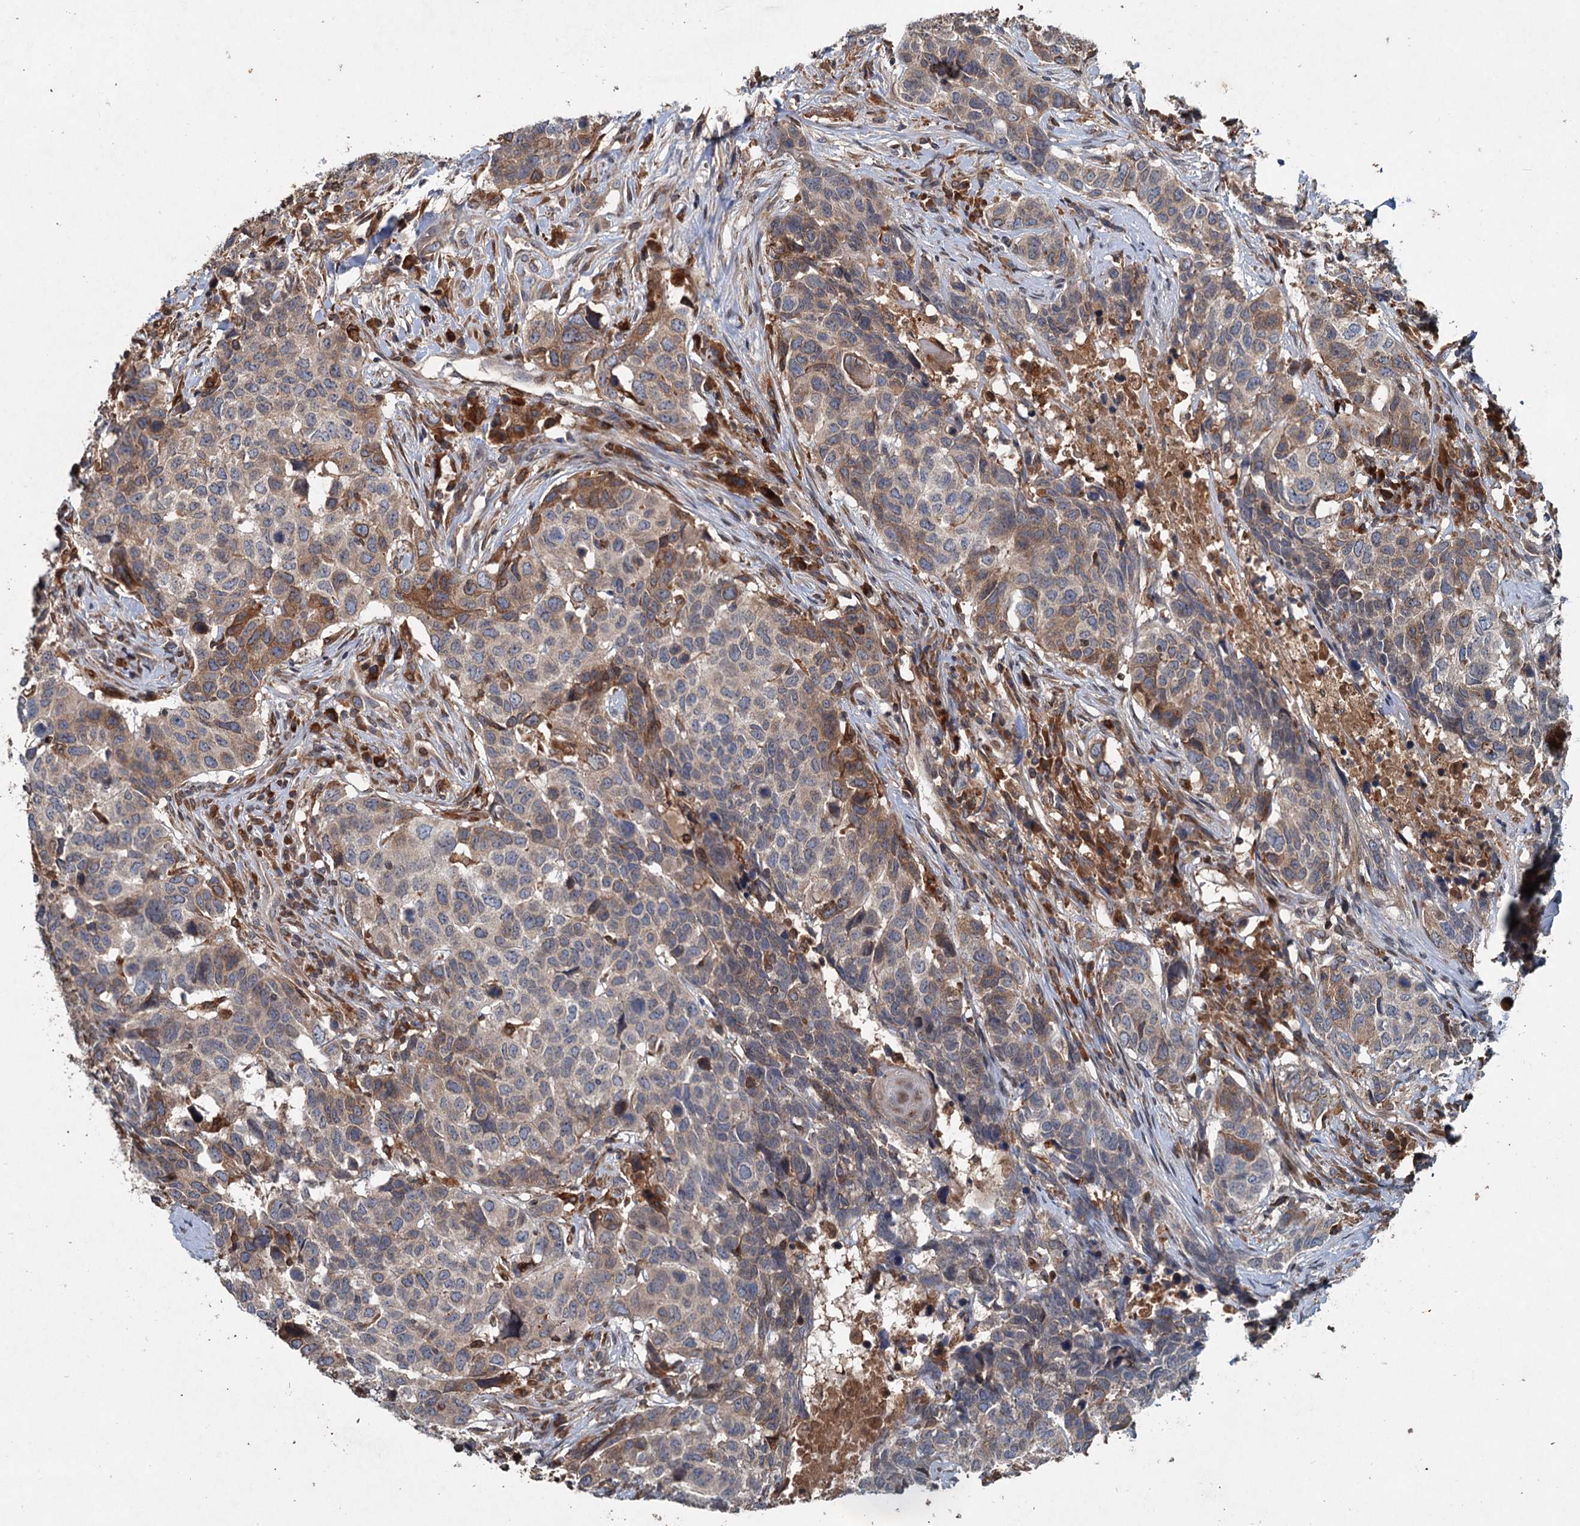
{"staining": {"intensity": "moderate", "quantity": "<25%", "location": "cytoplasmic/membranous"}, "tissue": "head and neck cancer", "cell_type": "Tumor cells", "image_type": "cancer", "snomed": [{"axis": "morphology", "description": "Squamous cell carcinoma, NOS"}, {"axis": "topography", "description": "Head-Neck"}], "caption": "Immunohistochemistry (IHC) photomicrograph of neoplastic tissue: squamous cell carcinoma (head and neck) stained using immunohistochemistry reveals low levels of moderate protein expression localized specifically in the cytoplasmic/membranous of tumor cells, appearing as a cytoplasmic/membranous brown color.", "gene": "TAPBPL", "patient": {"sex": "male", "age": 66}}